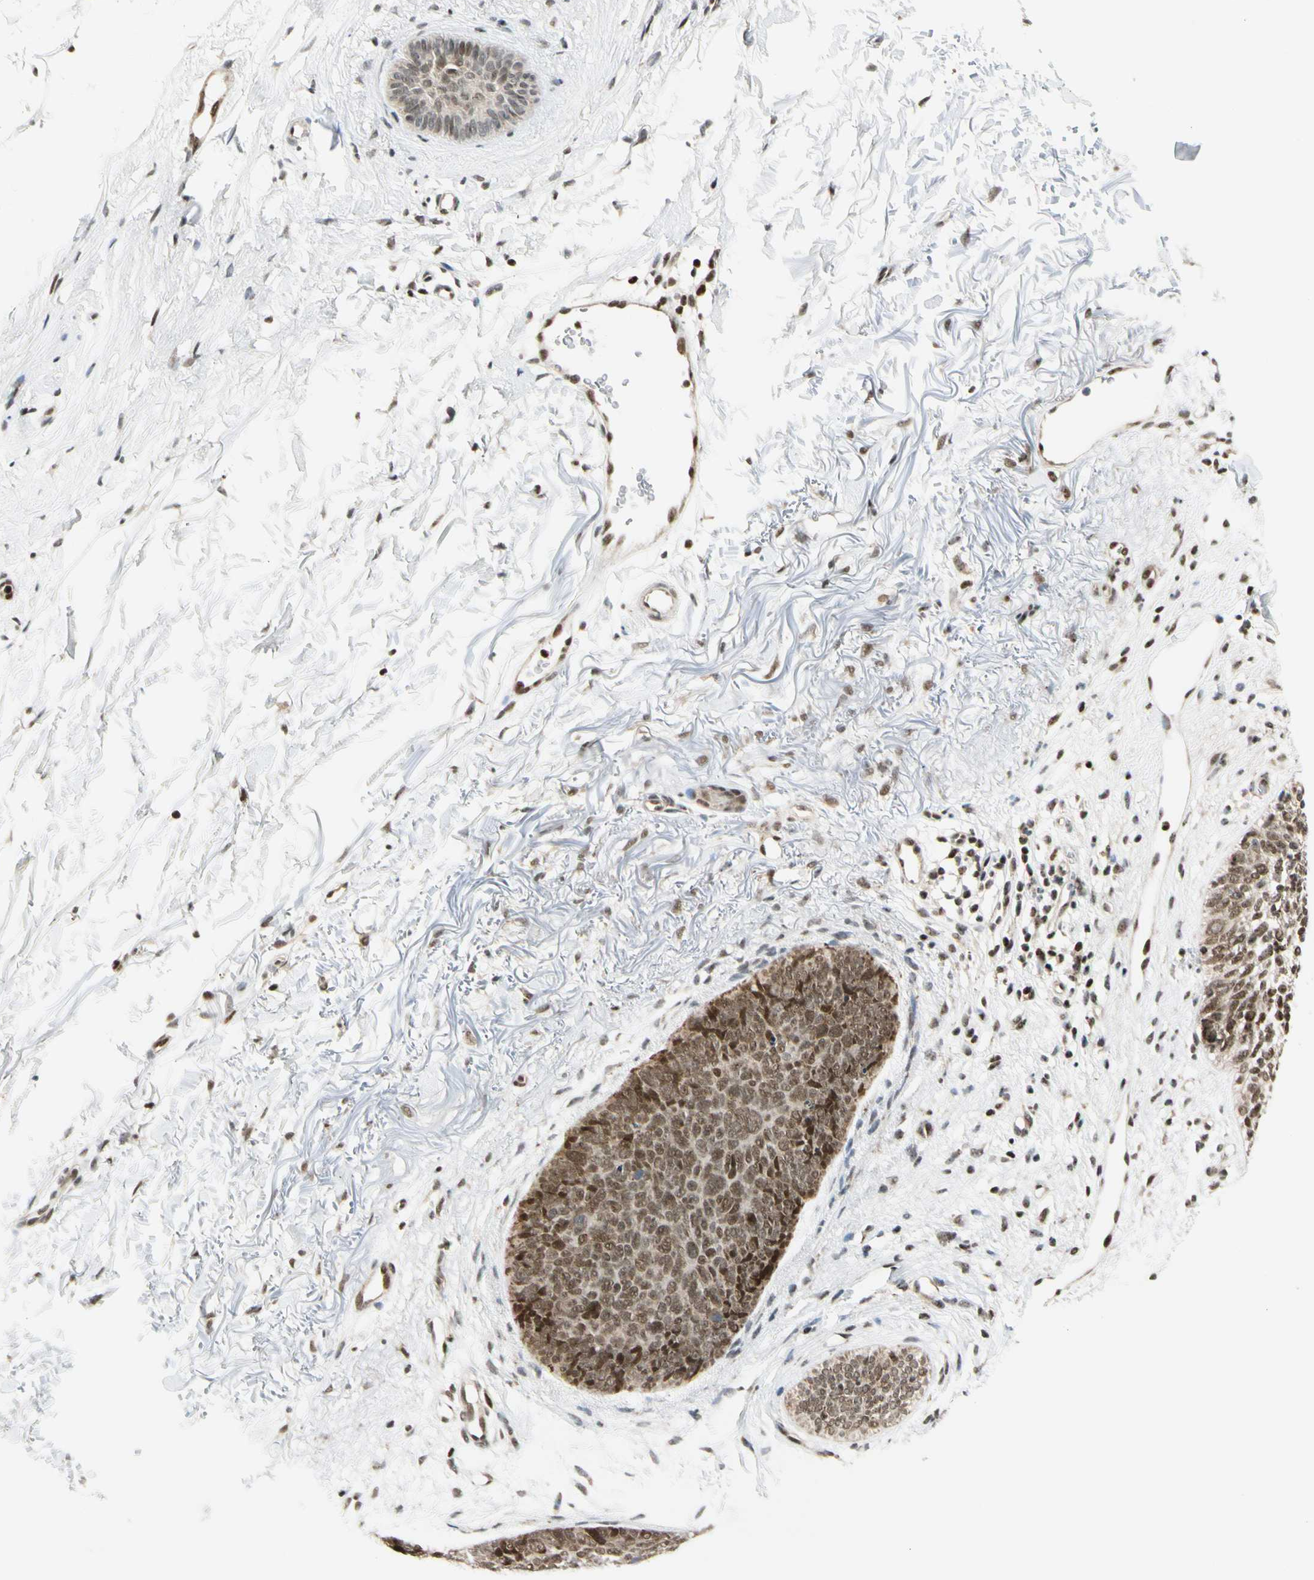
{"staining": {"intensity": "moderate", "quantity": ">75%", "location": "nuclear"}, "tissue": "skin cancer", "cell_type": "Tumor cells", "image_type": "cancer", "snomed": [{"axis": "morphology", "description": "Basal cell carcinoma"}, {"axis": "topography", "description": "Skin"}], "caption": "Protein expression analysis of human basal cell carcinoma (skin) reveals moderate nuclear positivity in about >75% of tumor cells.", "gene": "DAXX", "patient": {"sex": "female", "age": 70}}